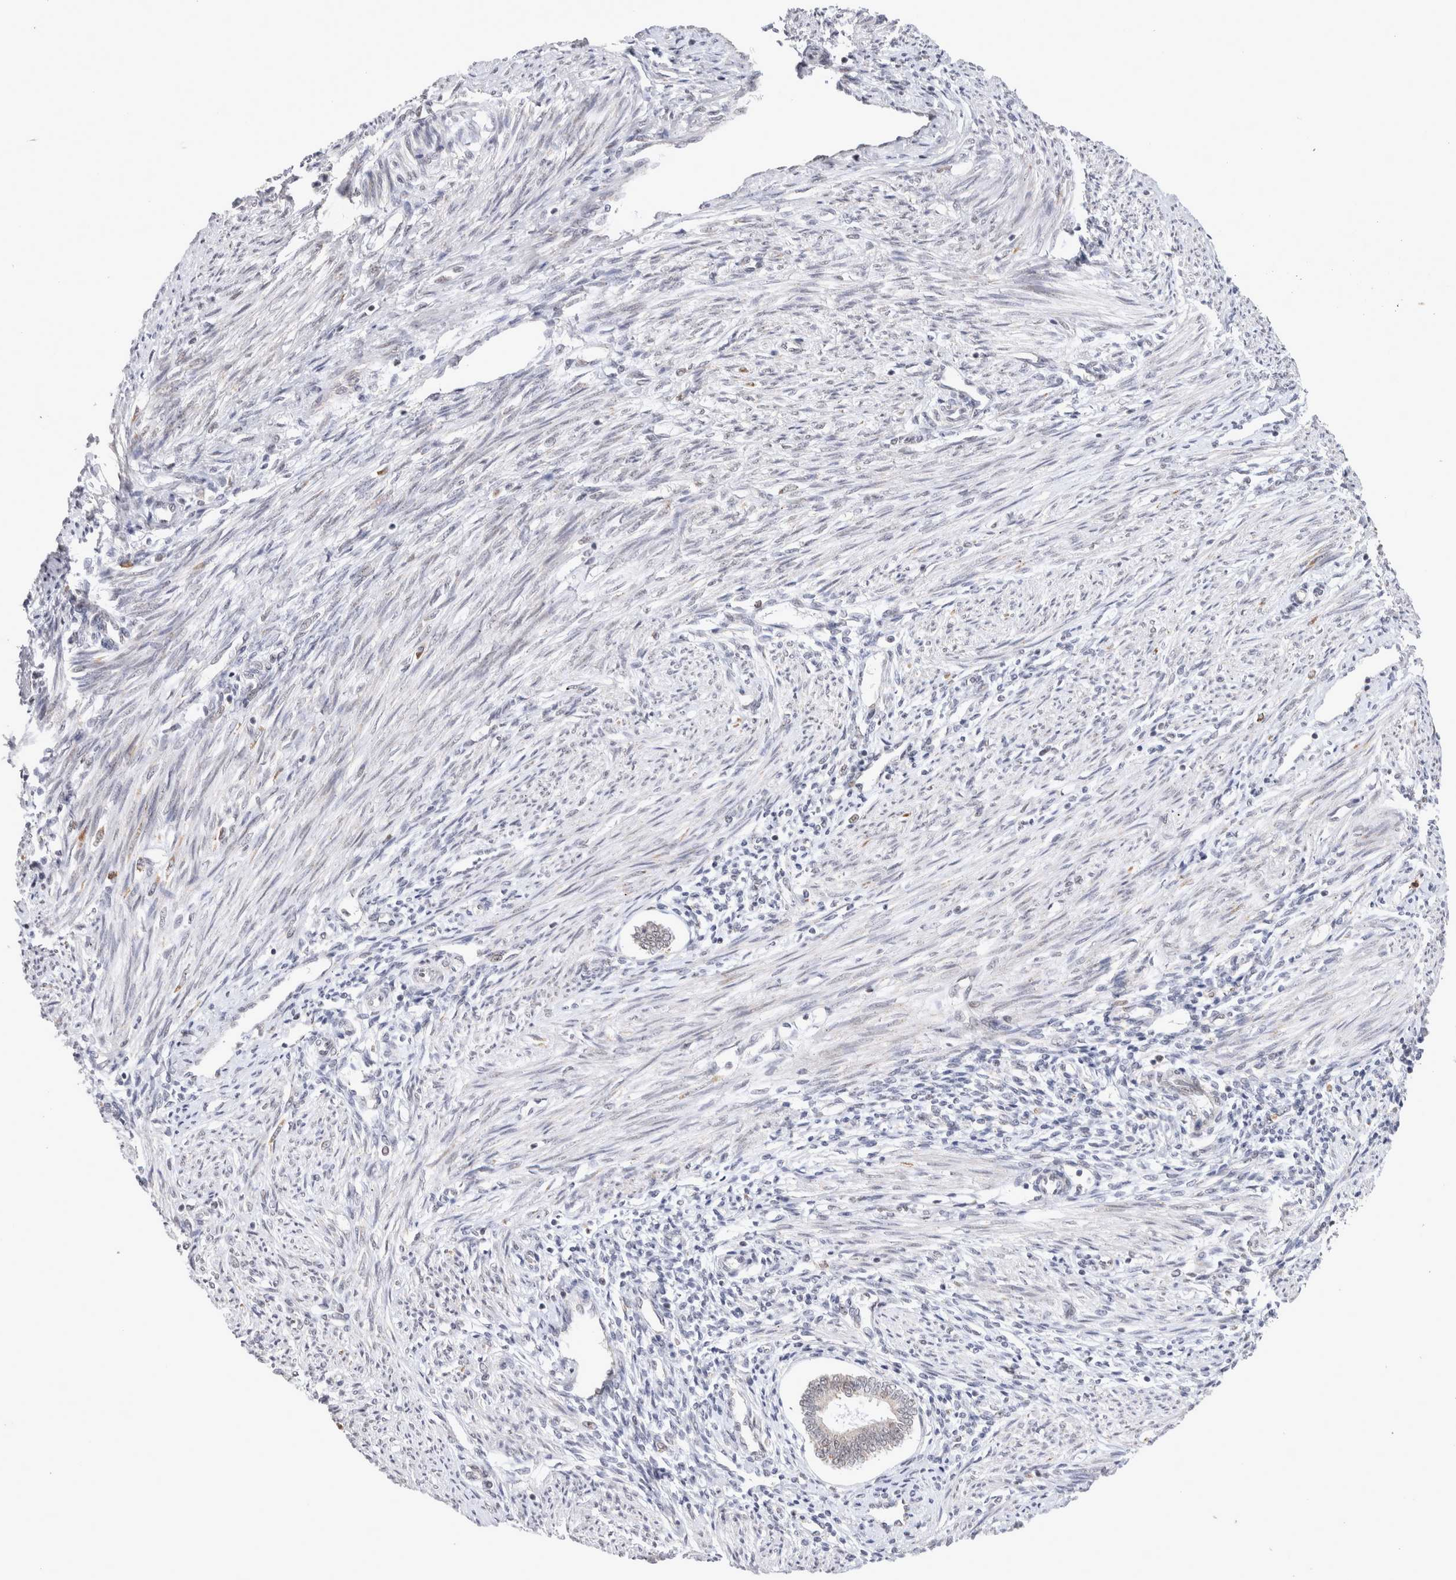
{"staining": {"intensity": "negative", "quantity": "none", "location": "none"}, "tissue": "endometrium", "cell_type": "Cells in endometrial stroma", "image_type": "normal", "snomed": [{"axis": "morphology", "description": "Normal tissue, NOS"}, {"axis": "topography", "description": "Endometrium"}], "caption": "Cells in endometrial stroma are negative for protein expression in benign human endometrium. The staining is performed using DAB brown chromogen with nuclei counter-stained in using hematoxylin.", "gene": "MRPL37", "patient": {"sex": "female", "age": 42}}